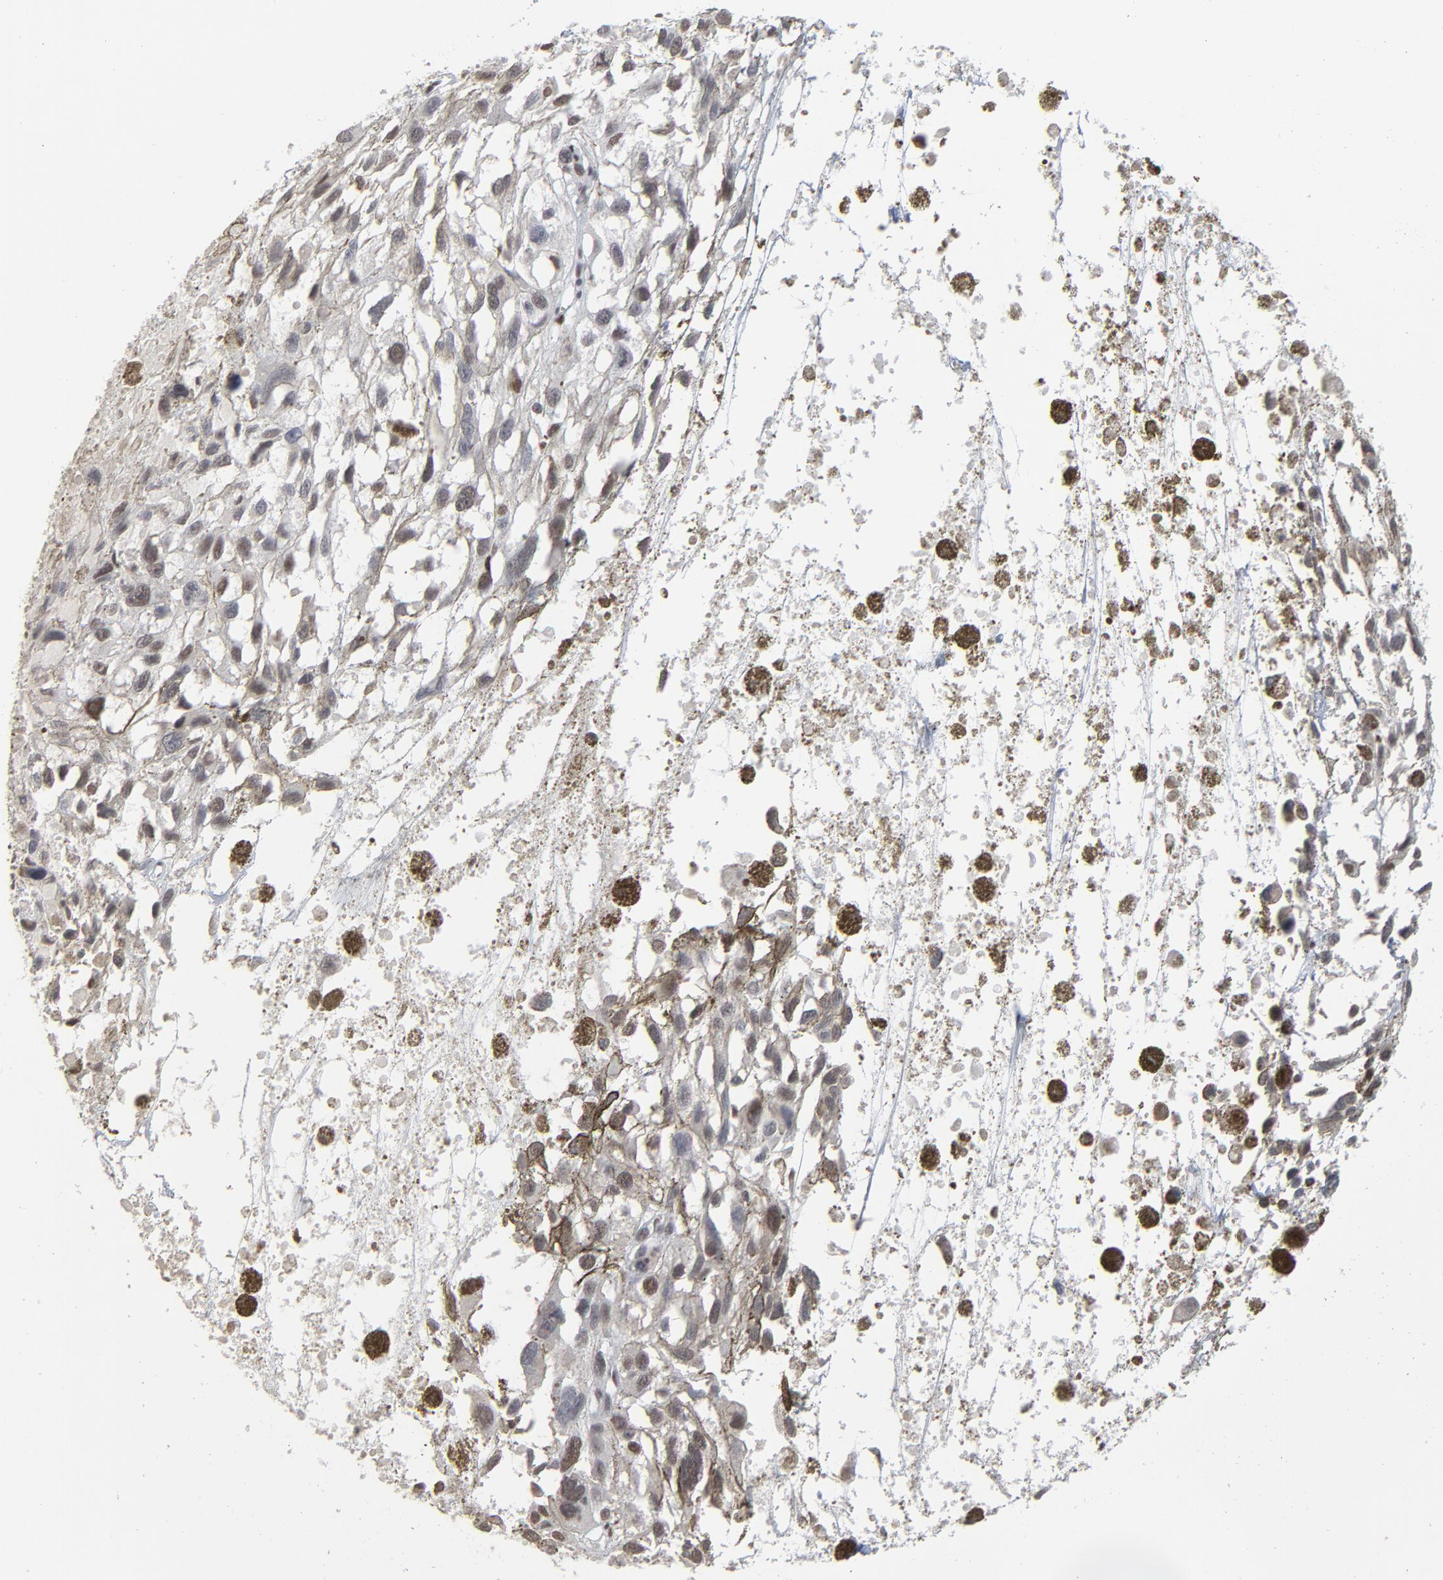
{"staining": {"intensity": "weak", "quantity": "25%-75%", "location": "nuclear"}, "tissue": "melanoma", "cell_type": "Tumor cells", "image_type": "cancer", "snomed": [{"axis": "morphology", "description": "Malignant melanoma, Metastatic site"}, {"axis": "topography", "description": "Lymph node"}], "caption": "Melanoma was stained to show a protein in brown. There is low levels of weak nuclear staining in approximately 25%-75% of tumor cells.", "gene": "ATF7", "patient": {"sex": "male", "age": 59}}